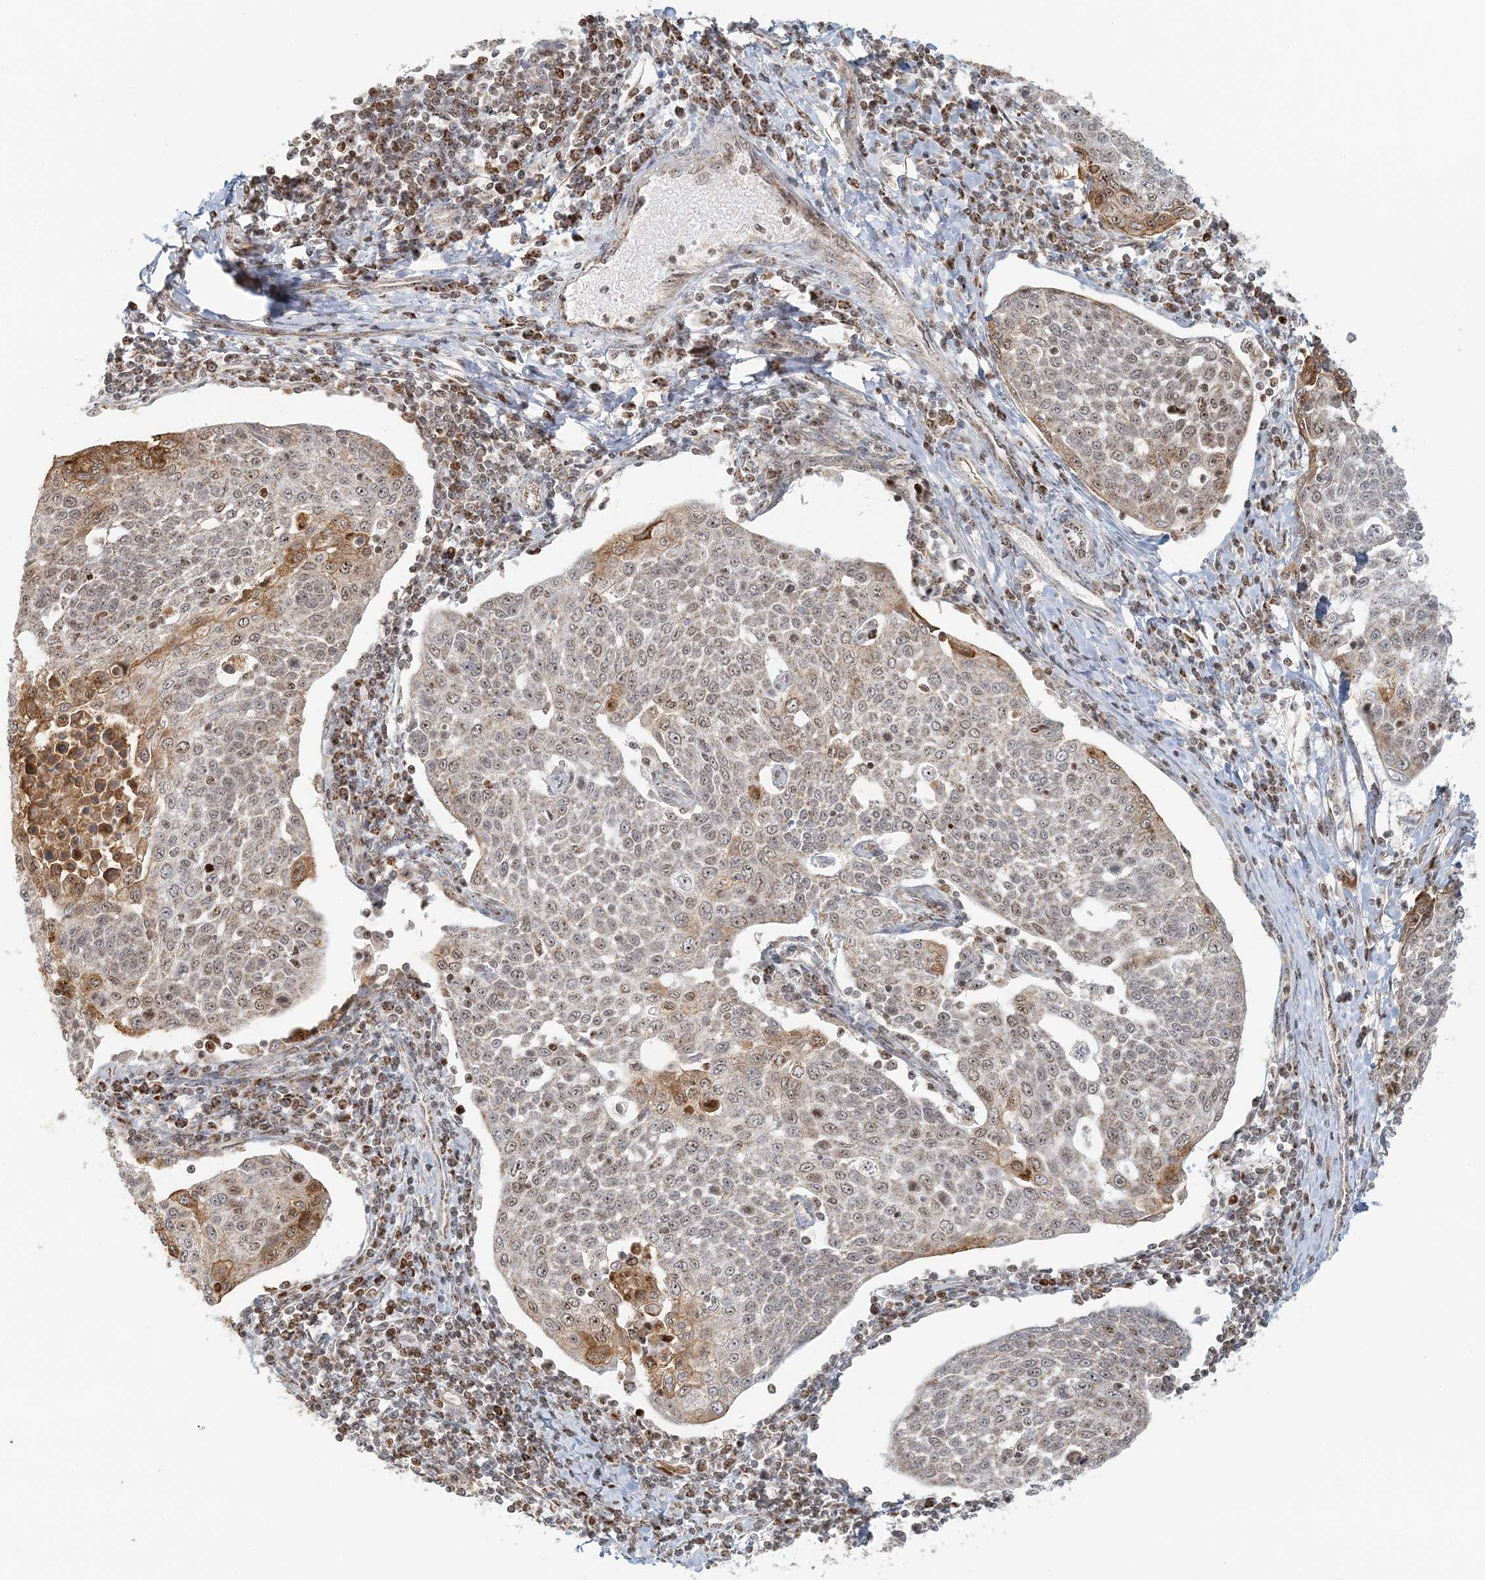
{"staining": {"intensity": "moderate", "quantity": "<25%", "location": "nuclear"}, "tissue": "cervical cancer", "cell_type": "Tumor cells", "image_type": "cancer", "snomed": [{"axis": "morphology", "description": "Squamous cell carcinoma, NOS"}, {"axis": "topography", "description": "Cervix"}], "caption": "Human cervical cancer stained with a brown dye reveals moderate nuclear positive expression in about <25% of tumor cells.", "gene": "UBE2F", "patient": {"sex": "female", "age": 34}}